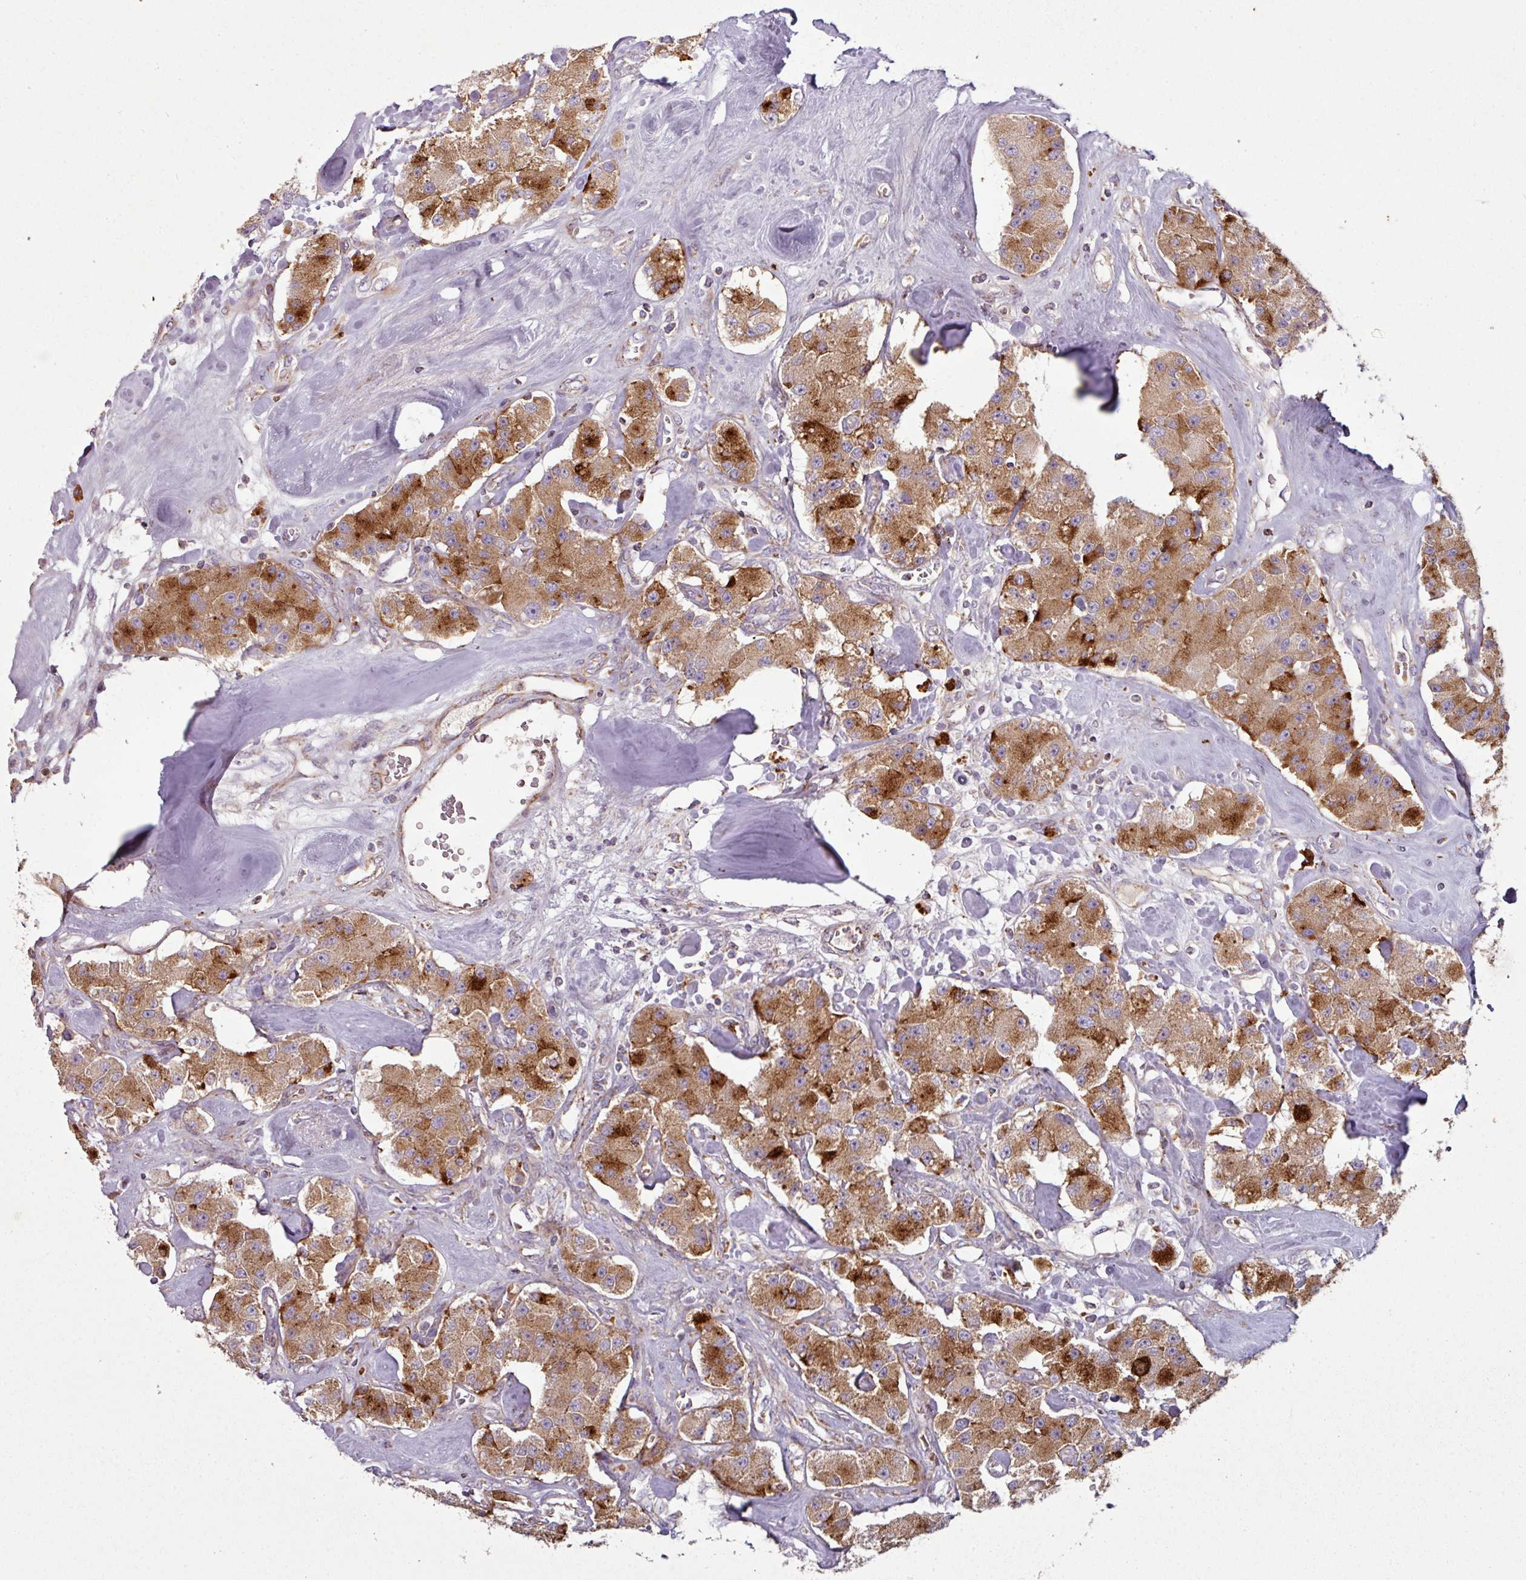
{"staining": {"intensity": "moderate", "quantity": ">75%", "location": "cytoplasmic/membranous"}, "tissue": "carcinoid", "cell_type": "Tumor cells", "image_type": "cancer", "snomed": [{"axis": "morphology", "description": "Carcinoid, malignant, NOS"}, {"axis": "topography", "description": "Pancreas"}], "caption": "A high-resolution histopathology image shows immunohistochemistry (IHC) staining of carcinoid (malignant), which reveals moderate cytoplasmic/membranous staining in approximately >75% of tumor cells. Immunohistochemistry (ihc) stains the protein of interest in brown and the nuclei are stained blue.", "gene": "SQOR", "patient": {"sex": "male", "age": 41}}